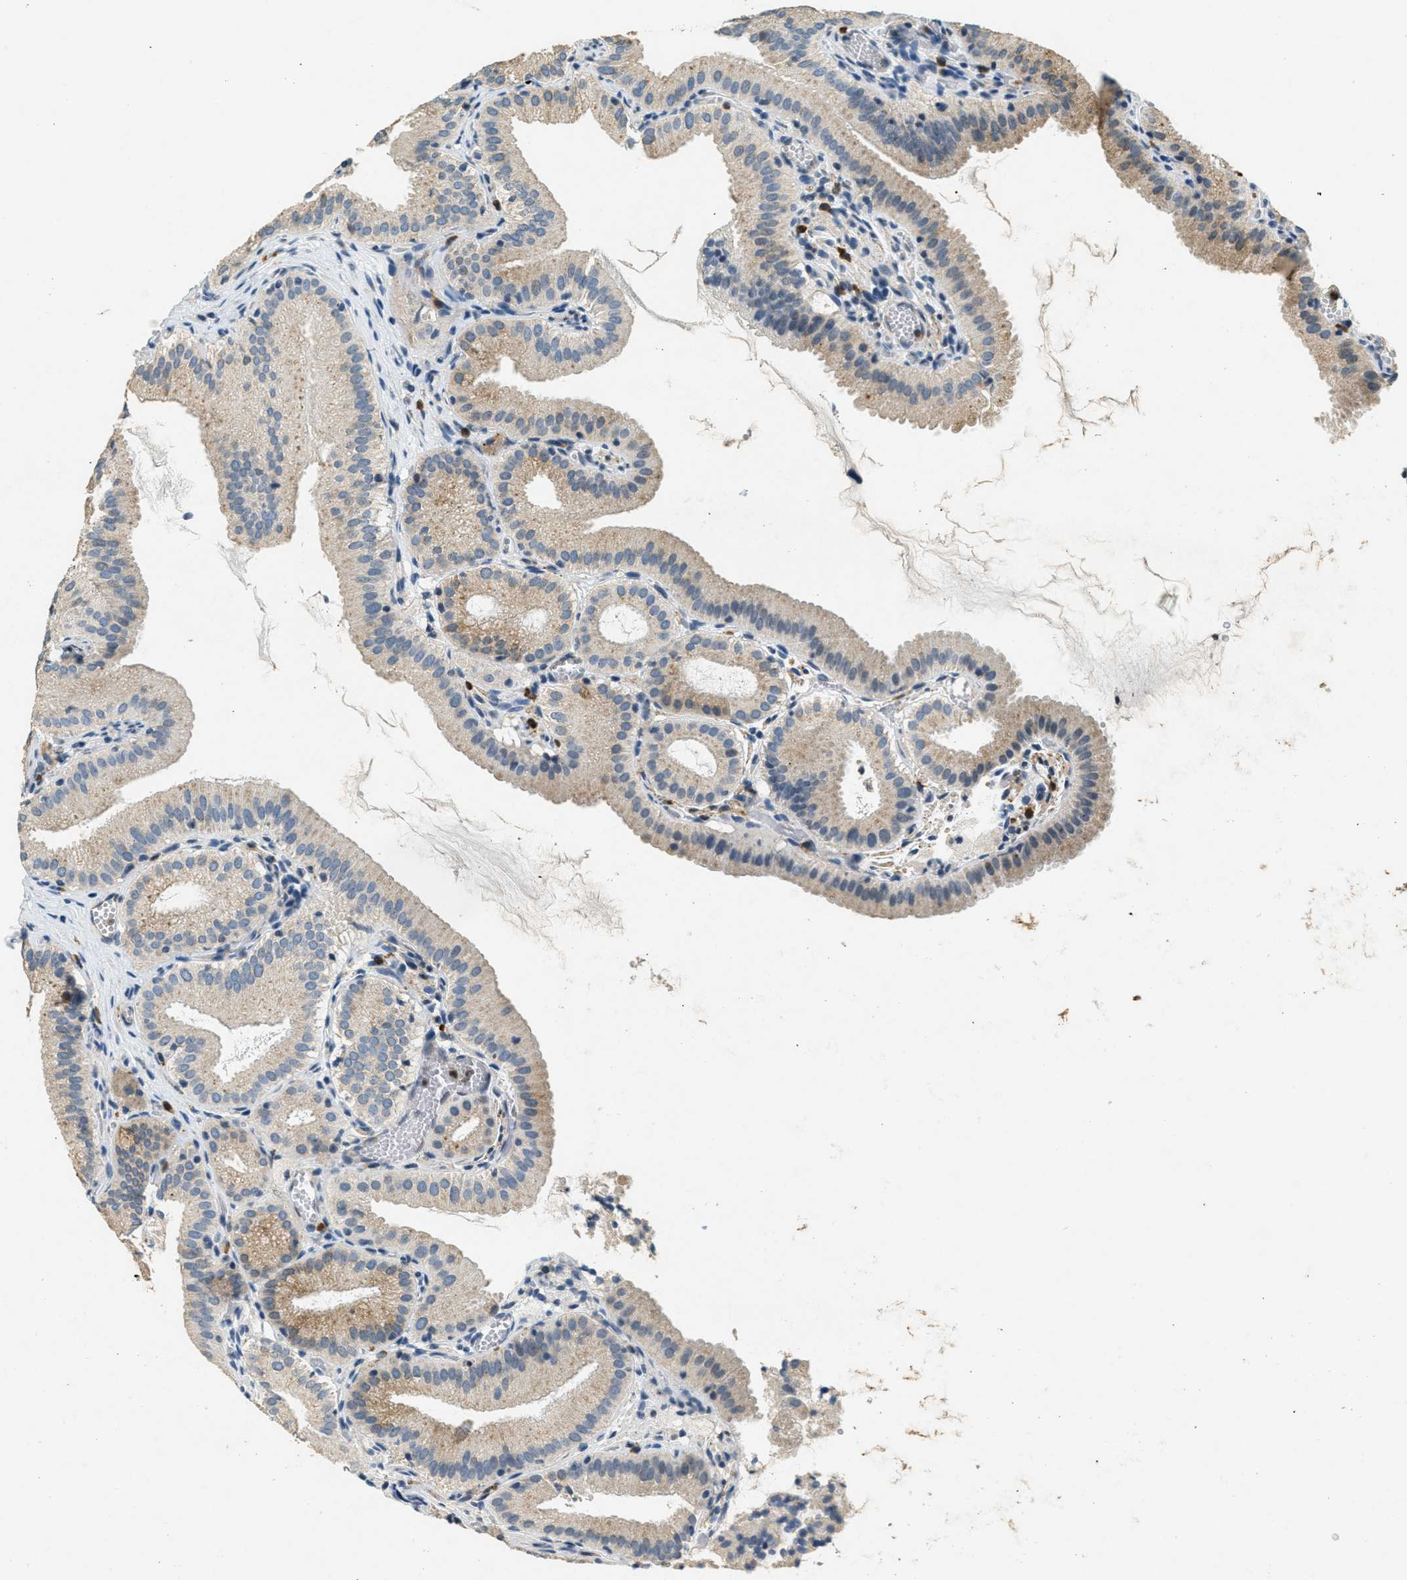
{"staining": {"intensity": "weak", "quantity": ">75%", "location": "cytoplasmic/membranous"}, "tissue": "gallbladder", "cell_type": "Glandular cells", "image_type": "normal", "snomed": [{"axis": "morphology", "description": "Normal tissue, NOS"}, {"axis": "topography", "description": "Gallbladder"}], "caption": "Normal gallbladder displays weak cytoplasmic/membranous positivity in approximately >75% of glandular cells (IHC, brightfield microscopy, high magnification)..", "gene": "RAB3D", "patient": {"sex": "male", "age": 54}}